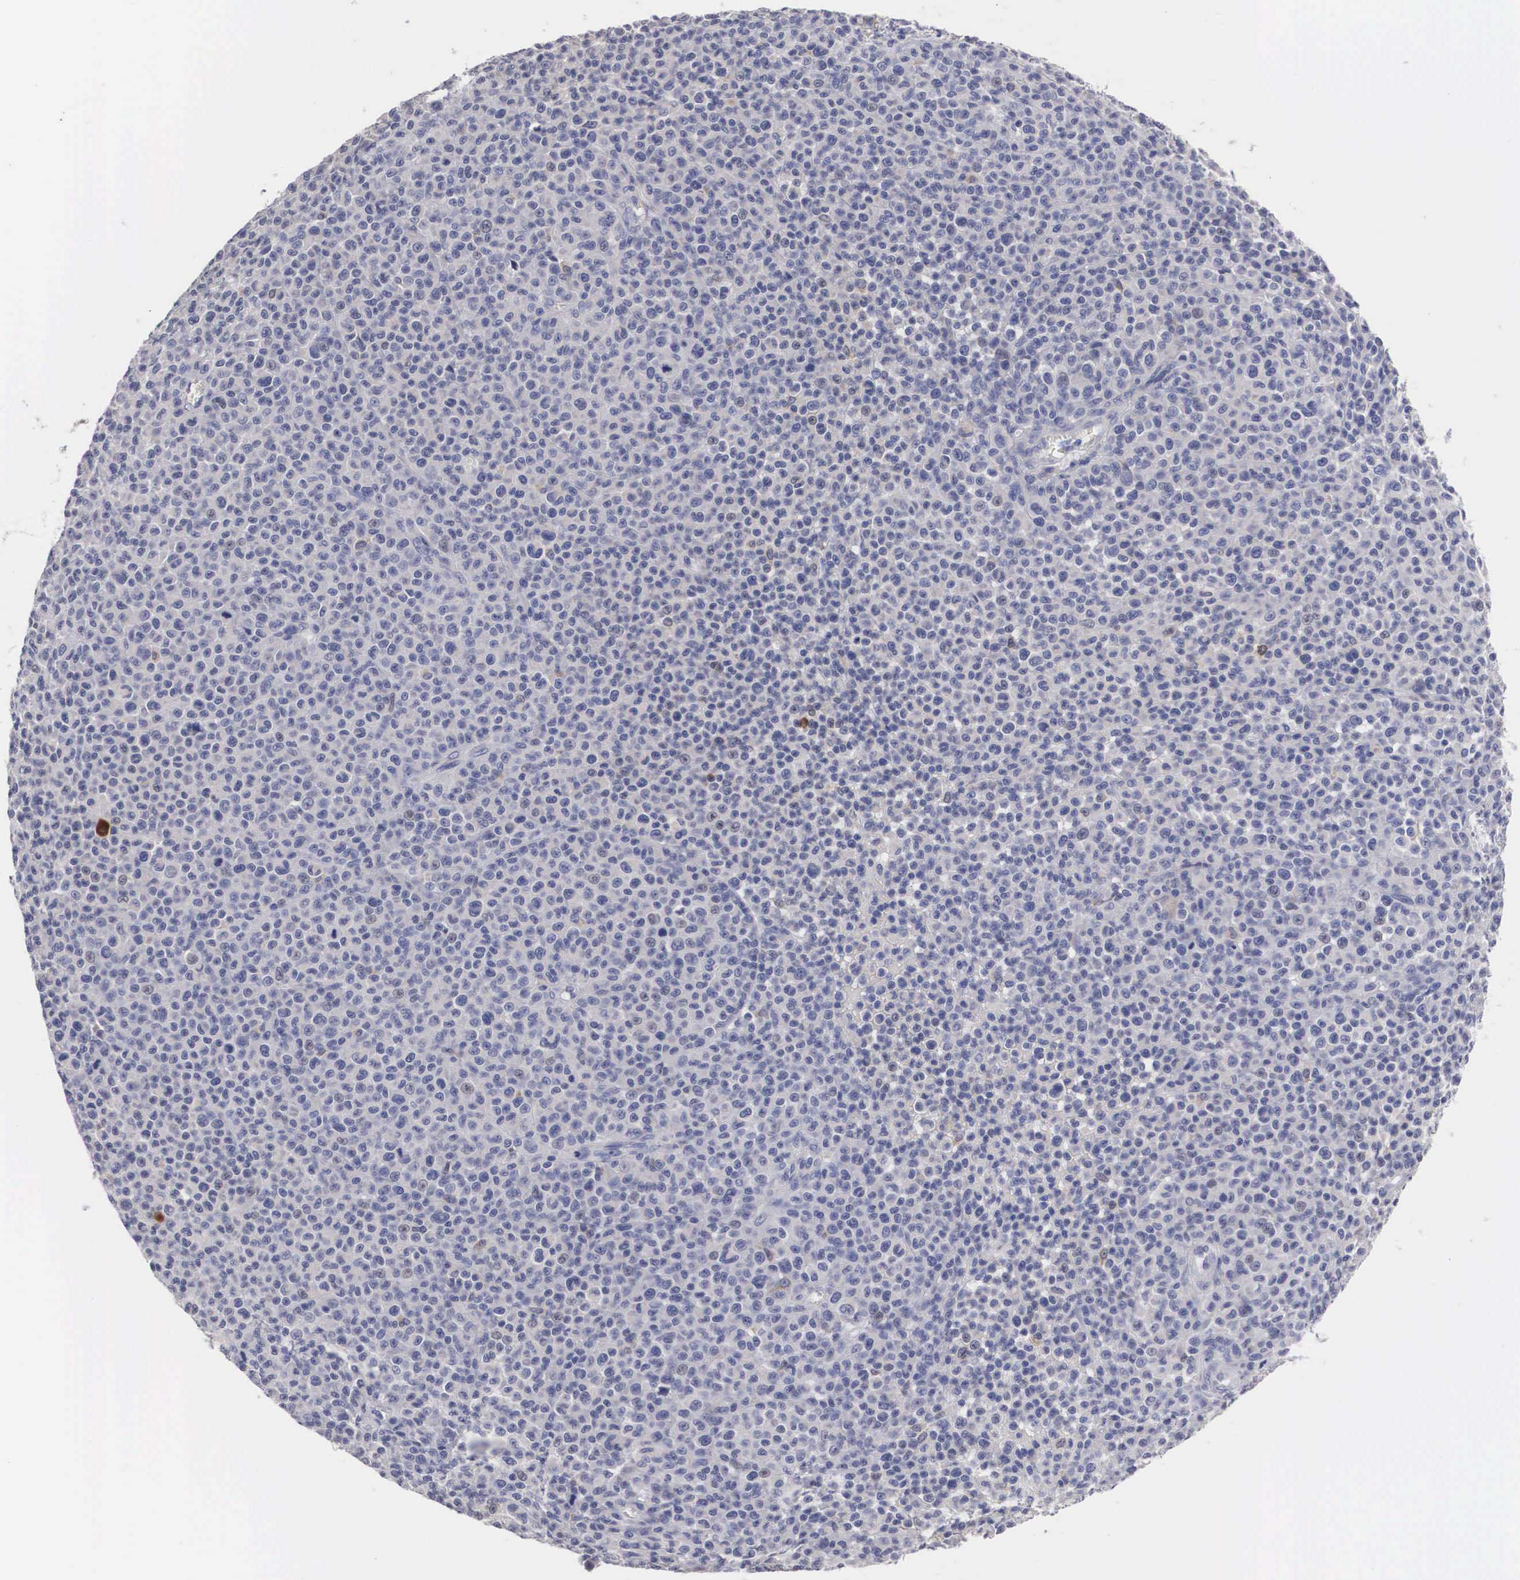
{"staining": {"intensity": "negative", "quantity": "none", "location": "none"}, "tissue": "melanoma", "cell_type": "Tumor cells", "image_type": "cancer", "snomed": [{"axis": "morphology", "description": "Malignant melanoma, Metastatic site"}, {"axis": "topography", "description": "Skin"}], "caption": "An immunohistochemistry (IHC) photomicrograph of melanoma is shown. There is no staining in tumor cells of melanoma.", "gene": "HMOX1", "patient": {"sex": "male", "age": 32}}